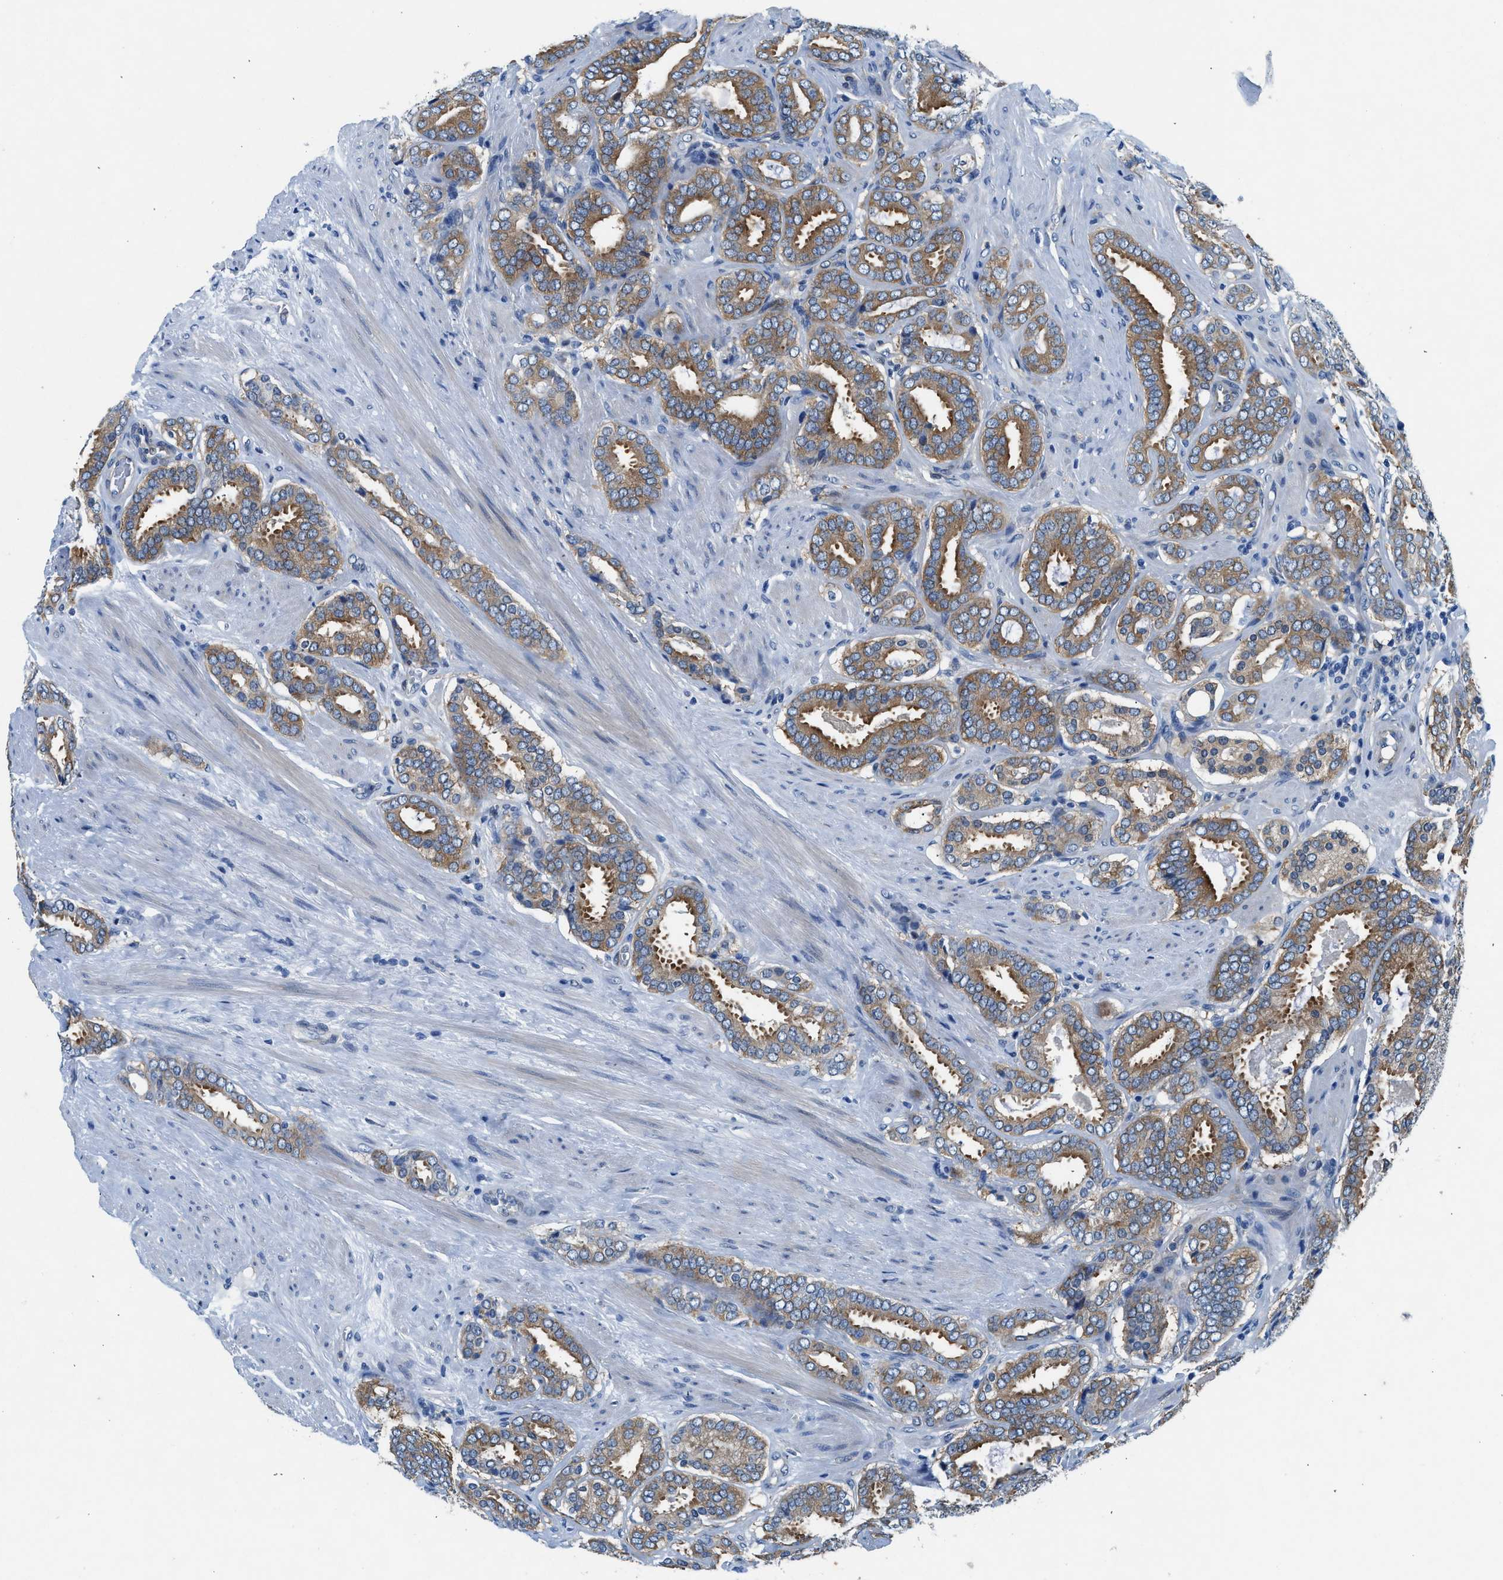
{"staining": {"intensity": "moderate", "quantity": ">75%", "location": "cytoplasmic/membranous"}, "tissue": "prostate cancer", "cell_type": "Tumor cells", "image_type": "cancer", "snomed": [{"axis": "morphology", "description": "Adenocarcinoma, Low grade"}, {"axis": "topography", "description": "Prostate"}], "caption": "High-magnification brightfield microscopy of prostate cancer stained with DAB (brown) and counterstained with hematoxylin (blue). tumor cells exhibit moderate cytoplasmic/membranous staining is present in approximately>75% of cells. (Brightfield microscopy of DAB IHC at high magnification).", "gene": "COPS2", "patient": {"sex": "male", "age": 69}}